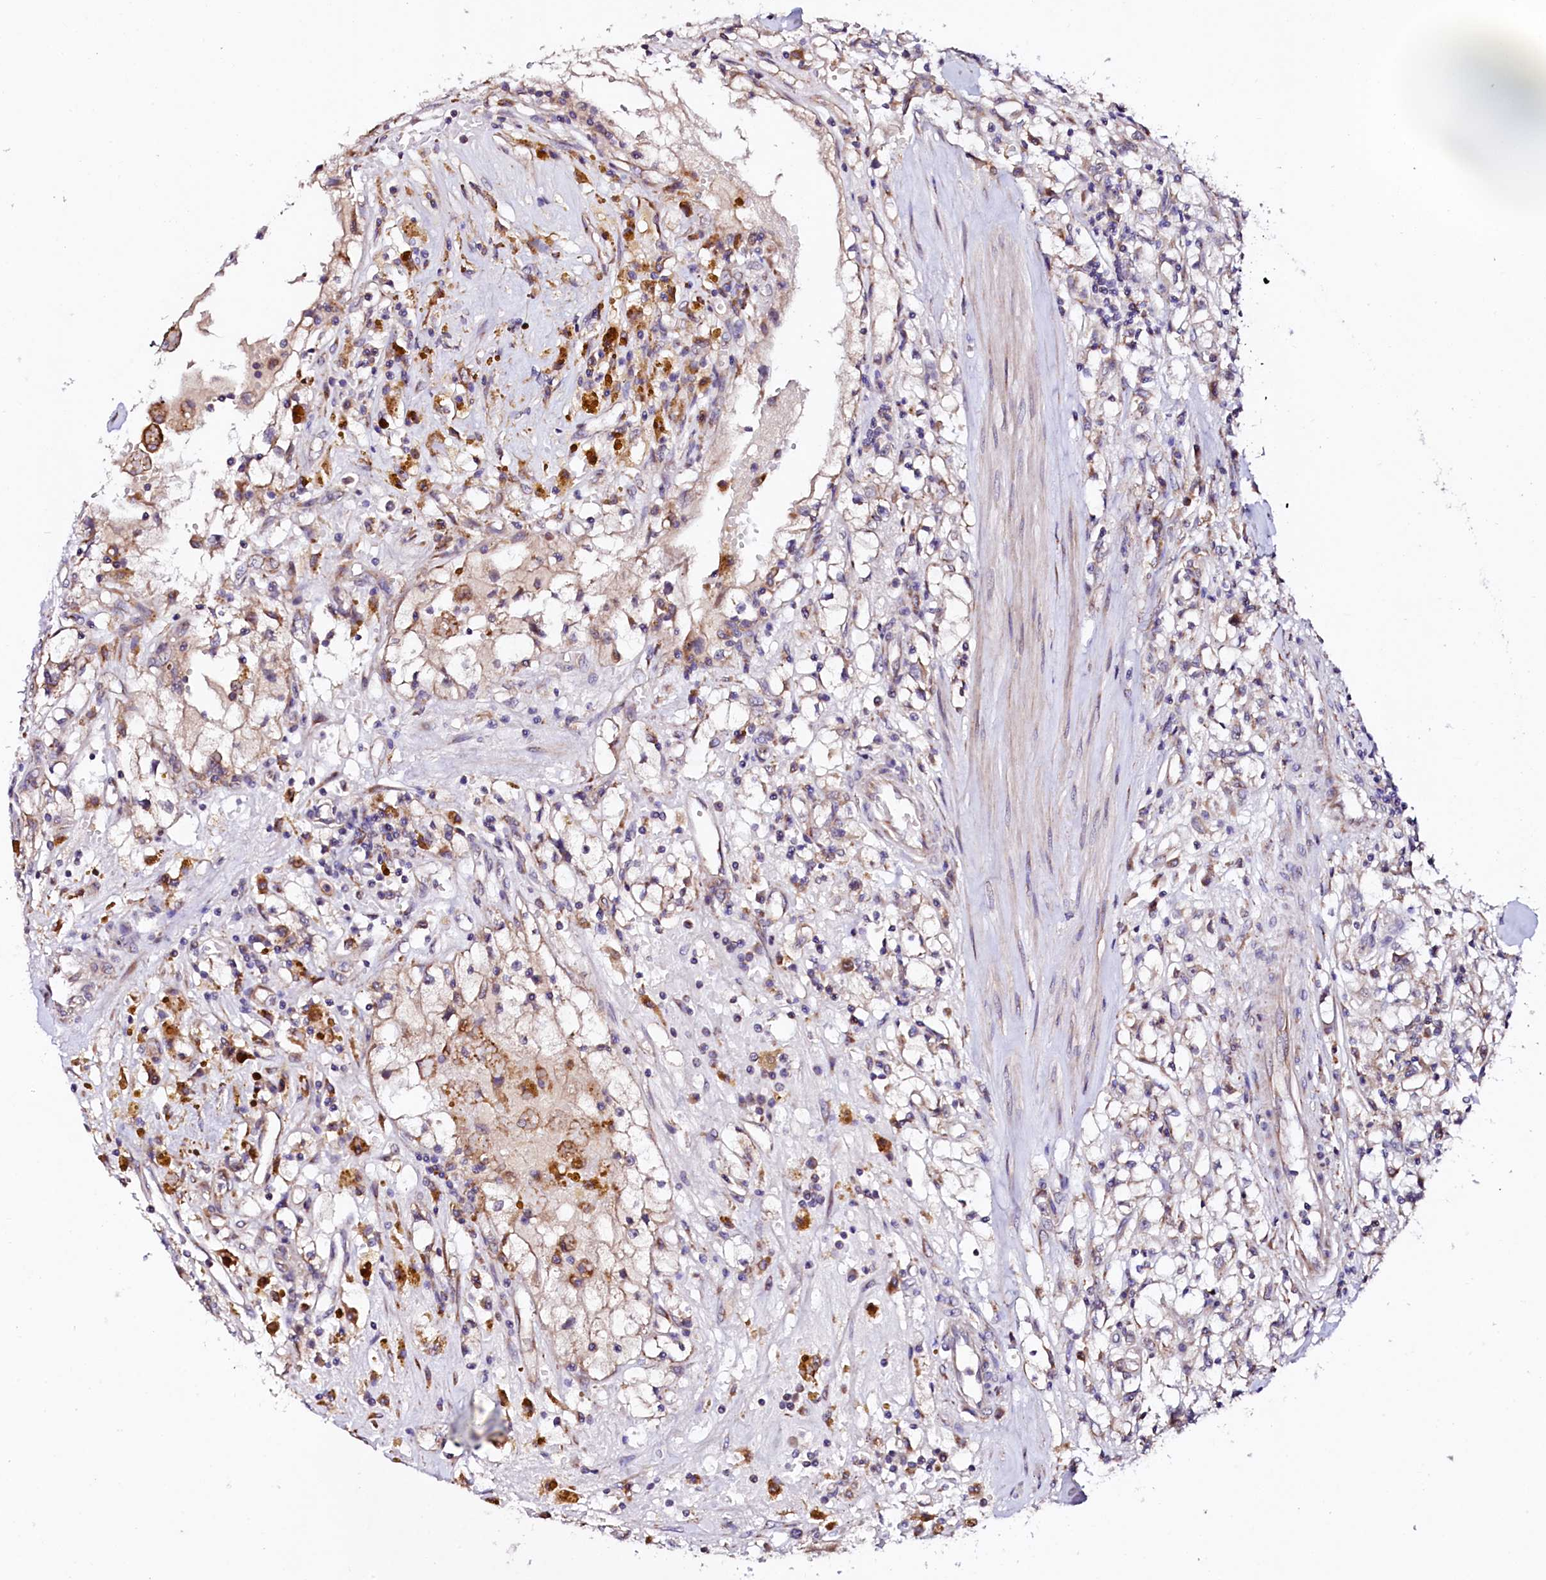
{"staining": {"intensity": "negative", "quantity": "none", "location": "none"}, "tissue": "renal cancer", "cell_type": "Tumor cells", "image_type": "cancer", "snomed": [{"axis": "morphology", "description": "Adenocarcinoma, NOS"}, {"axis": "topography", "description": "Kidney"}], "caption": "Human renal cancer stained for a protein using immunohistochemistry displays no expression in tumor cells.", "gene": "UBE3C", "patient": {"sex": "male", "age": 56}}